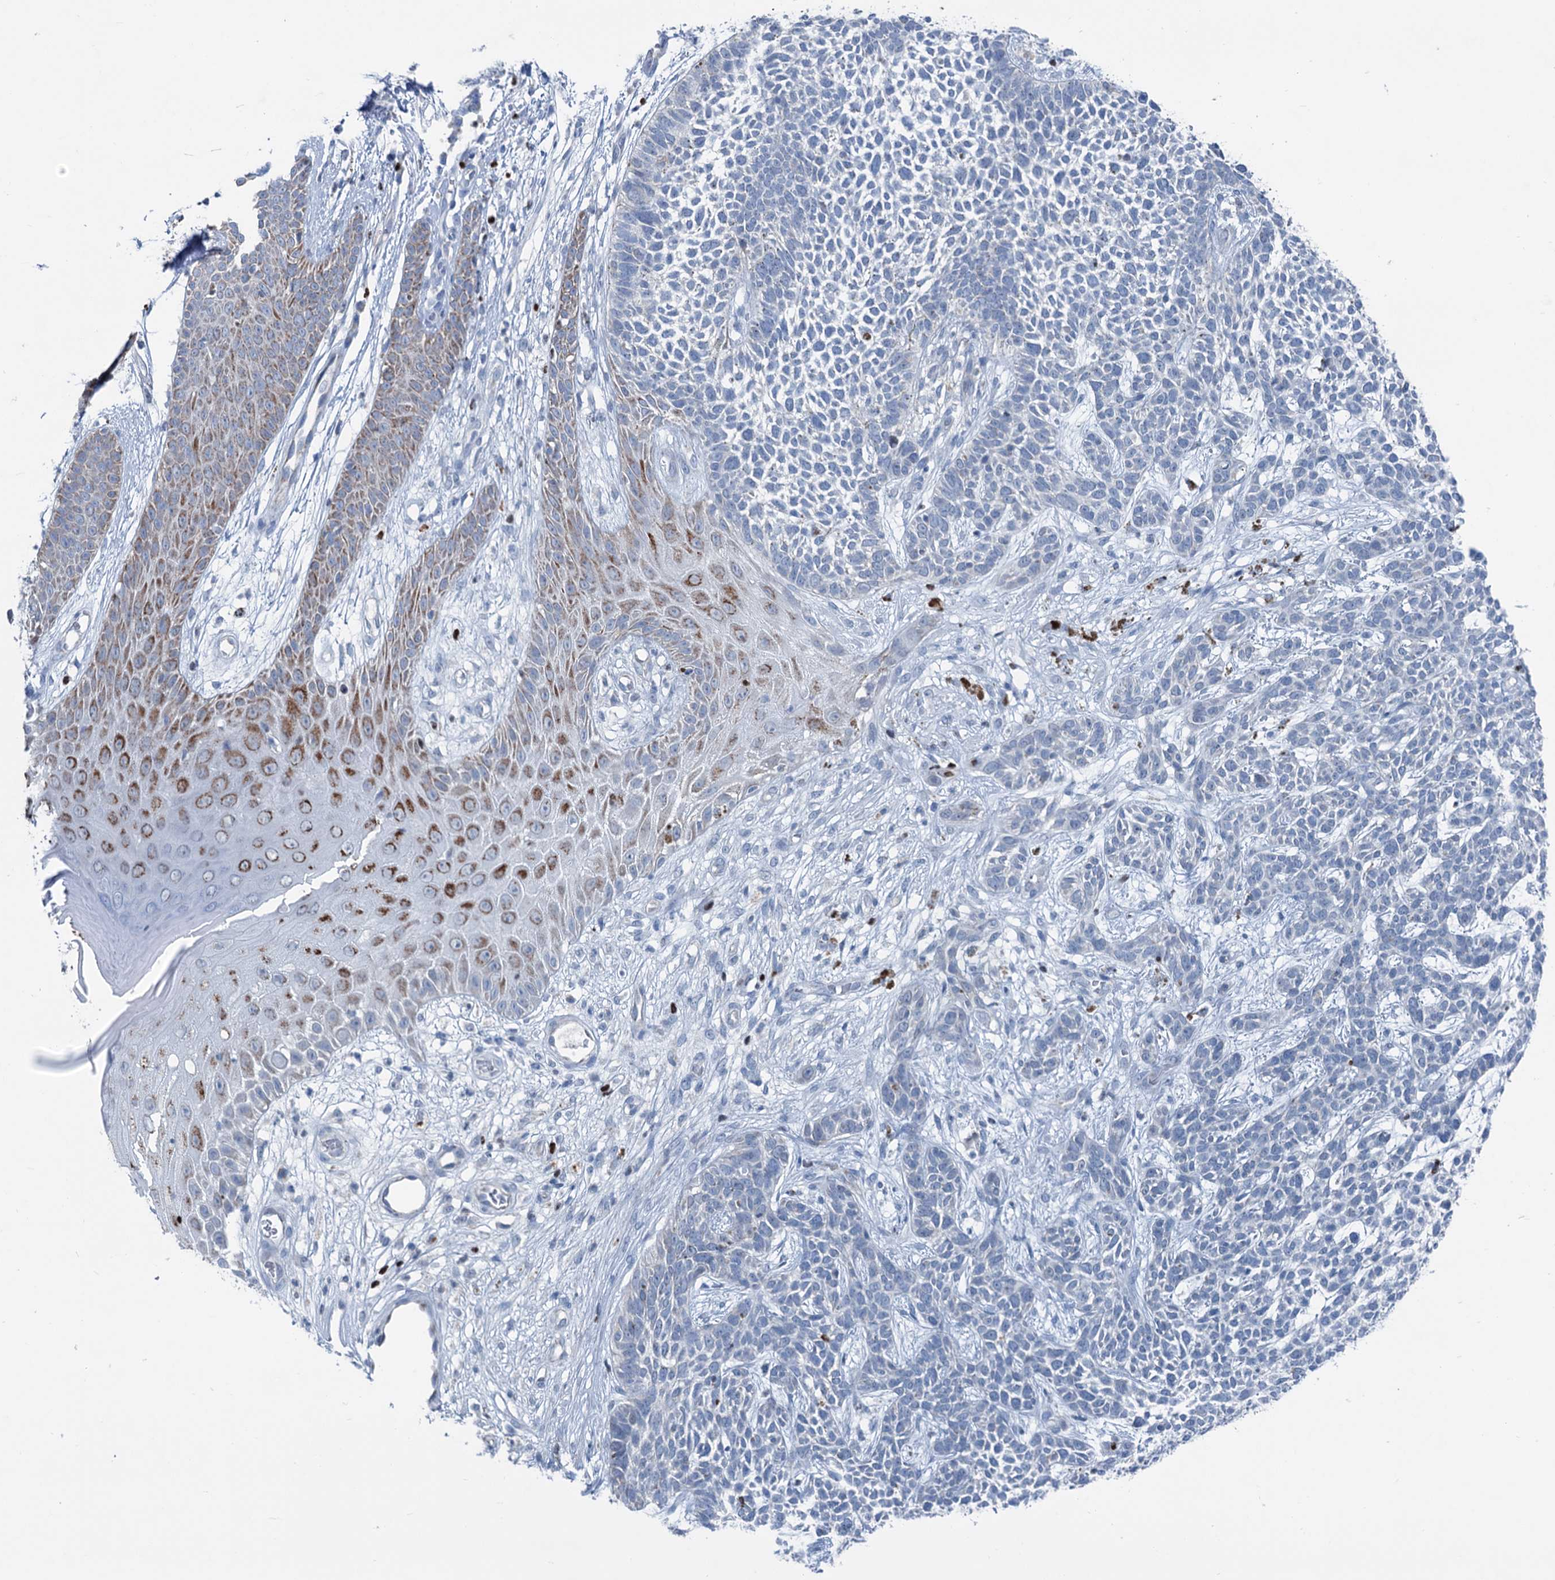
{"staining": {"intensity": "negative", "quantity": "none", "location": "none"}, "tissue": "skin cancer", "cell_type": "Tumor cells", "image_type": "cancer", "snomed": [{"axis": "morphology", "description": "Basal cell carcinoma"}, {"axis": "topography", "description": "Skin"}], "caption": "This is a micrograph of immunohistochemistry staining of skin cancer (basal cell carcinoma), which shows no expression in tumor cells. The staining is performed using DAB (3,3'-diaminobenzidine) brown chromogen with nuclei counter-stained in using hematoxylin.", "gene": "ELP4", "patient": {"sex": "female", "age": 84}}